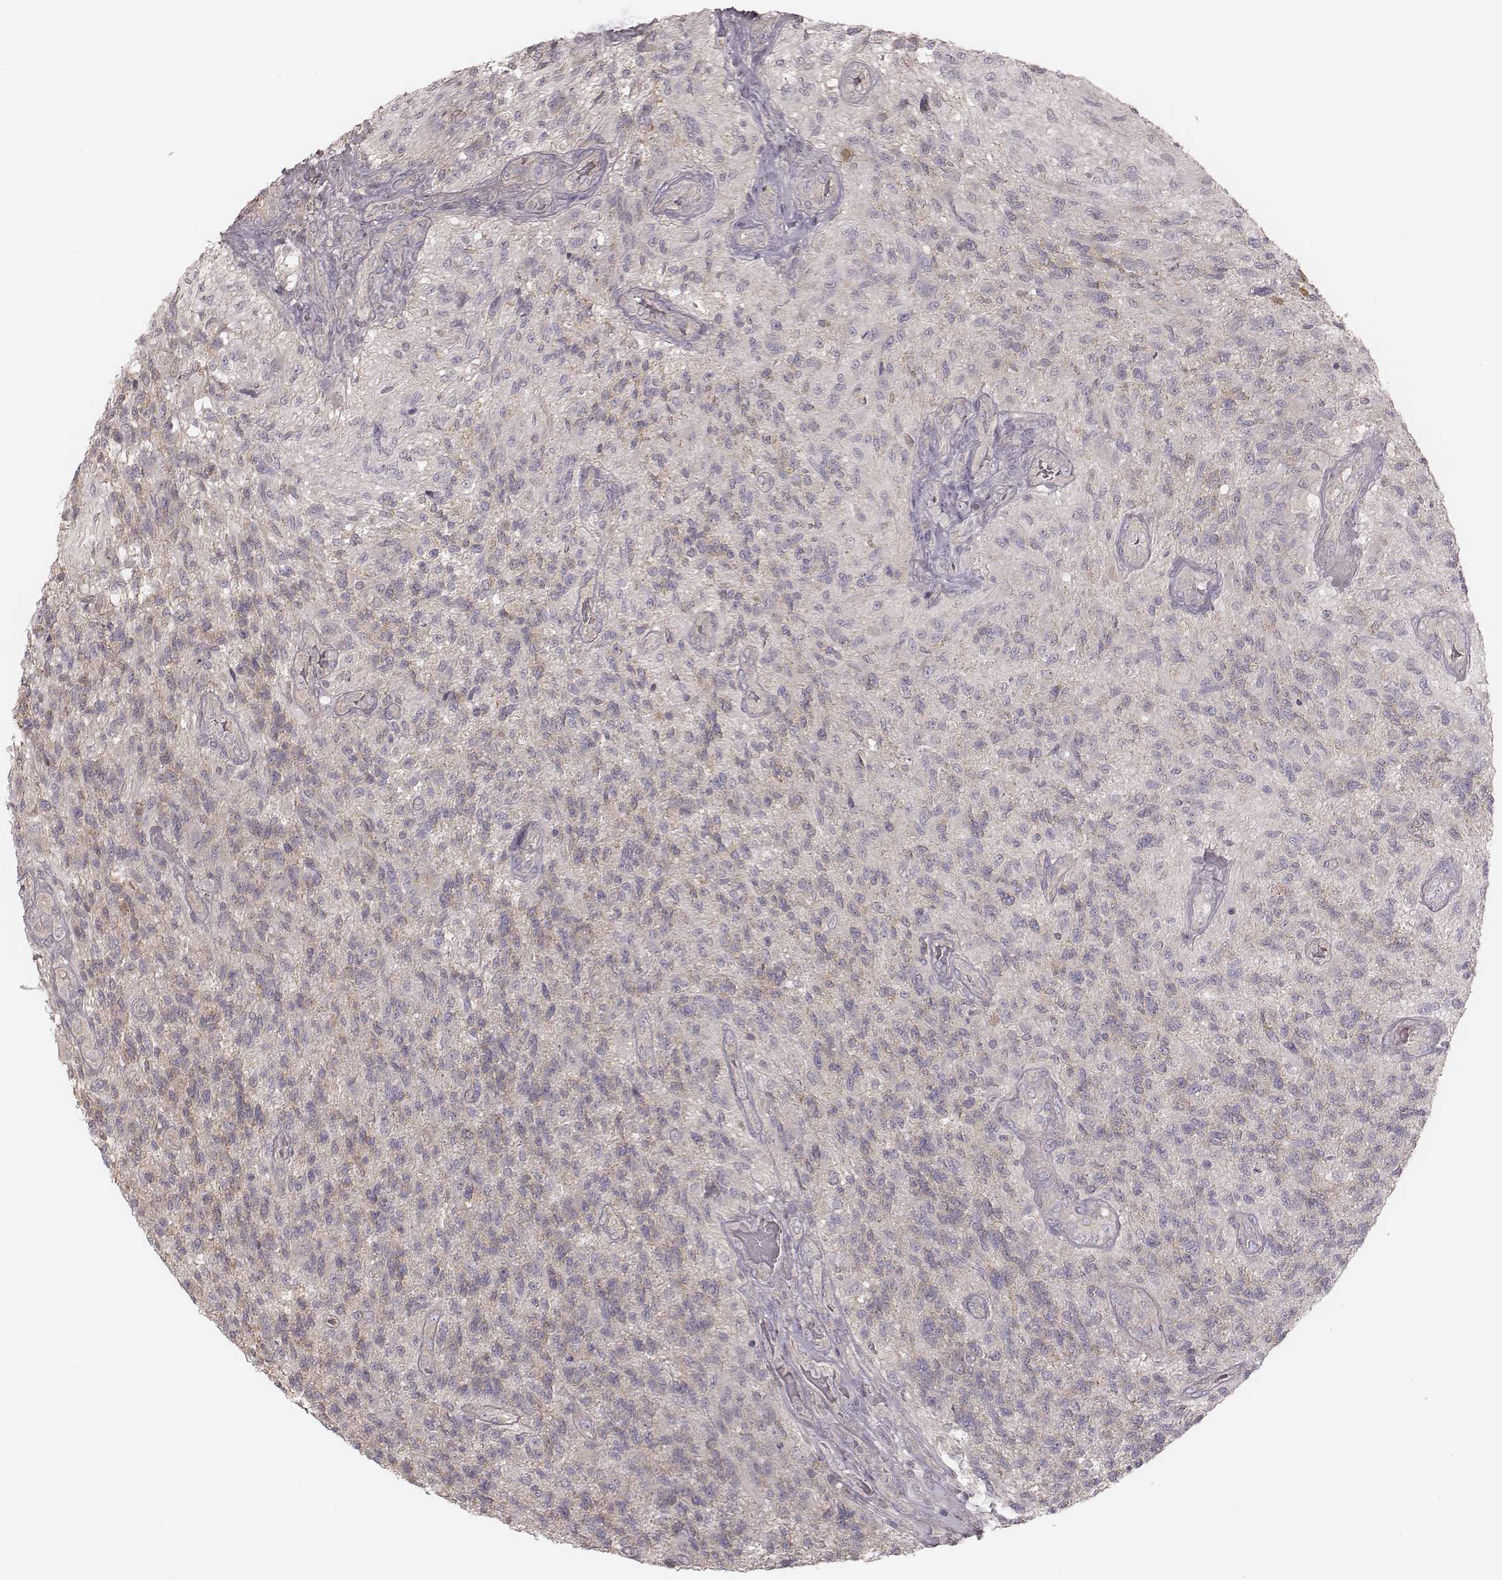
{"staining": {"intensity": "weak", "quantity": "25%-75%", "location": "cytoplasmic/membranous"}, "tissue": "glioma", "cell_type": "Tumor cells", "image_type": "cancer", "snomed": [{"axis": "morphology", "description": "Glioma, malignant, High grade"}, {"axis": "topography", "description": "Brain"}], "caption": "Glioma stained with a protein marker reveals weak staining in tumor cells.", "gene": "TDRD5", "patient": {"sex": "male", "age": 56}}